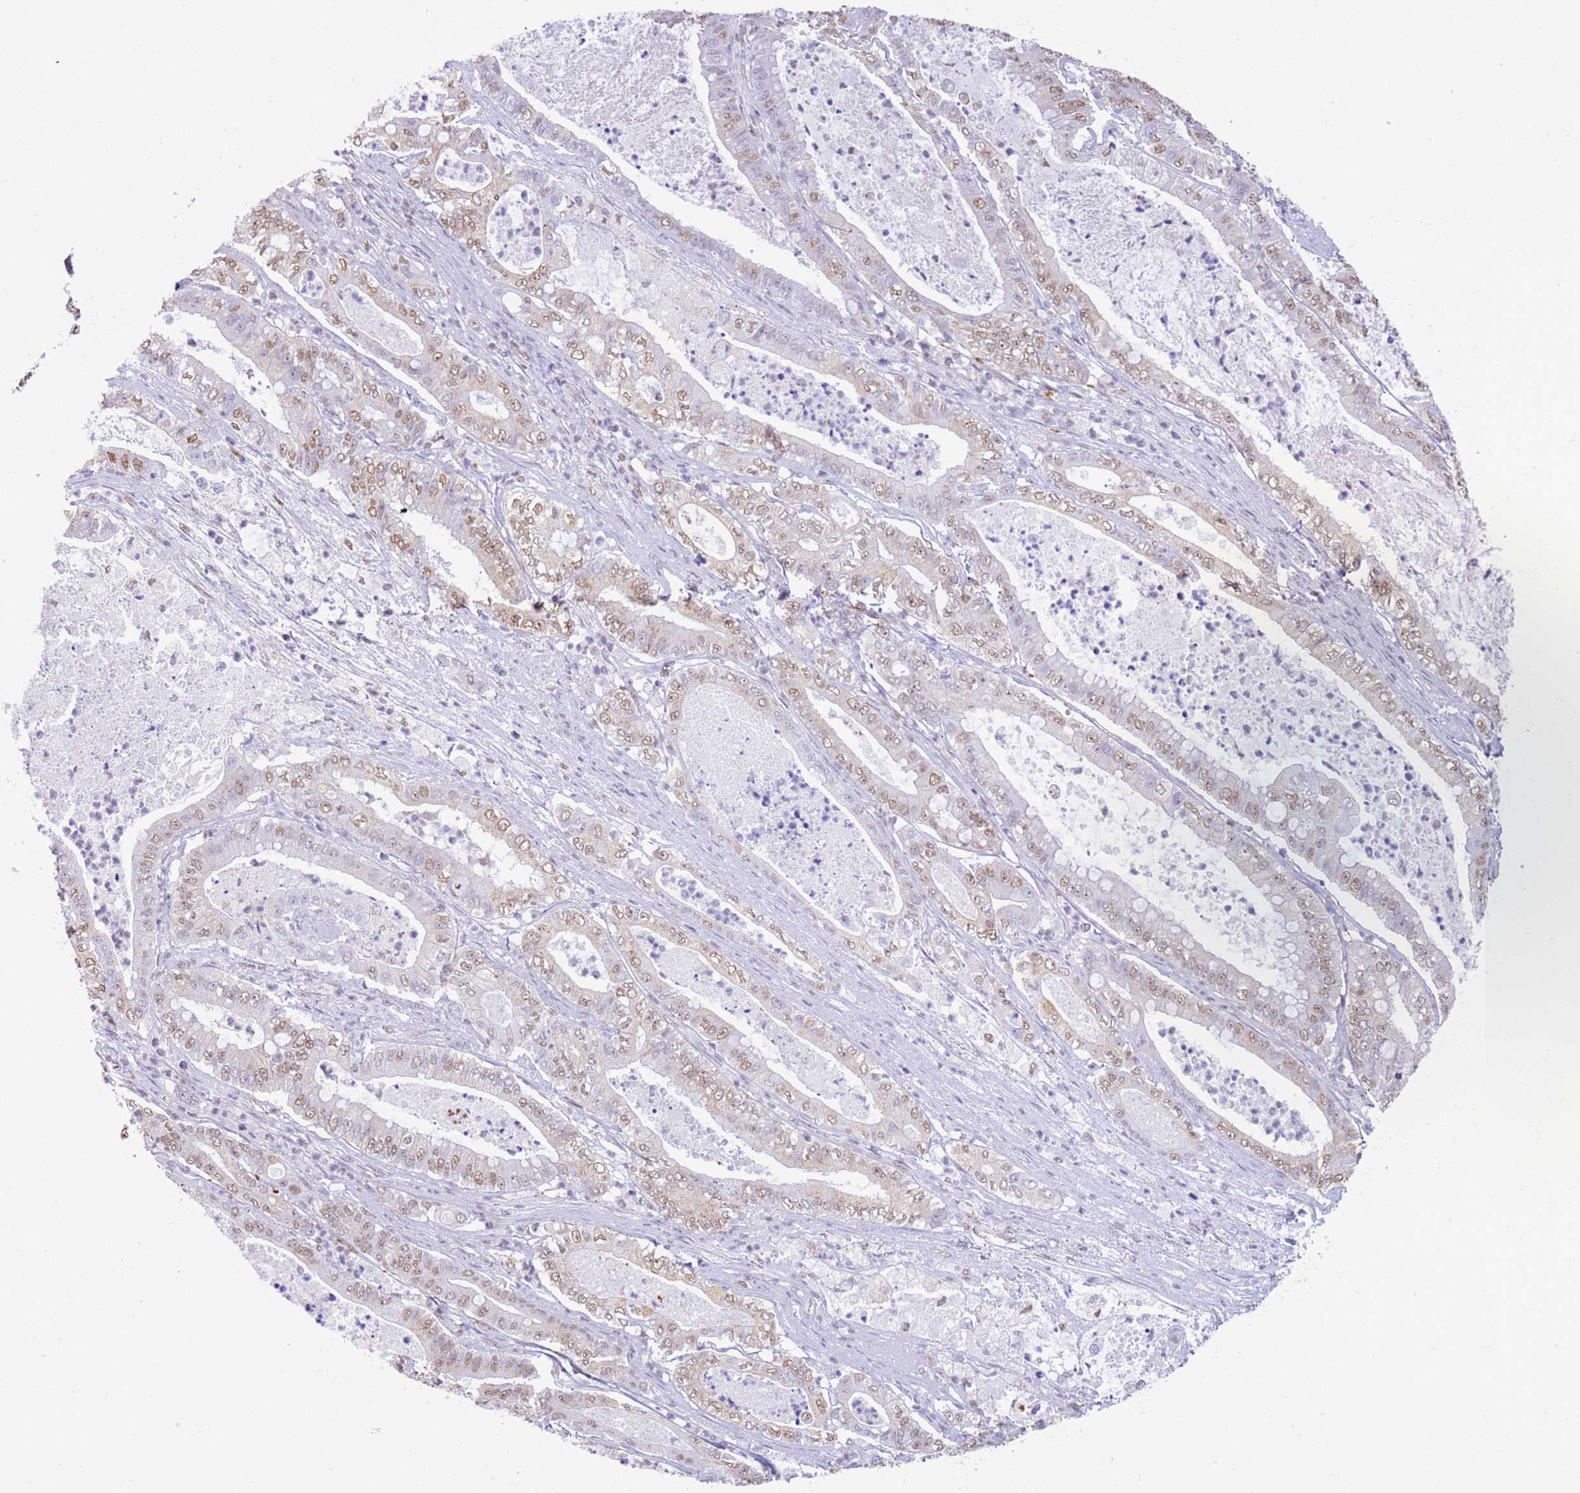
{"staining": {"intensity": "moderate", "quantity": ">75%", "location": "nuclear"}, "tissue": "pancreatic cancer", "cell_type": "Tumor cells", "image_type": "cancer", "snomed": [{"axis": "morphology", "description": "Adenocarcinoma, NOS"}, {"axis": "topography", "description": "Pancreas"}], "caption": "Brown immunohistochemical staining in human adenocarcinoma (pancreatic) reveals moderate nuclear staining in about >75% of tumor cells.", "gene": "TRIM32", "patient": {"sex": "male", "age": 71}}